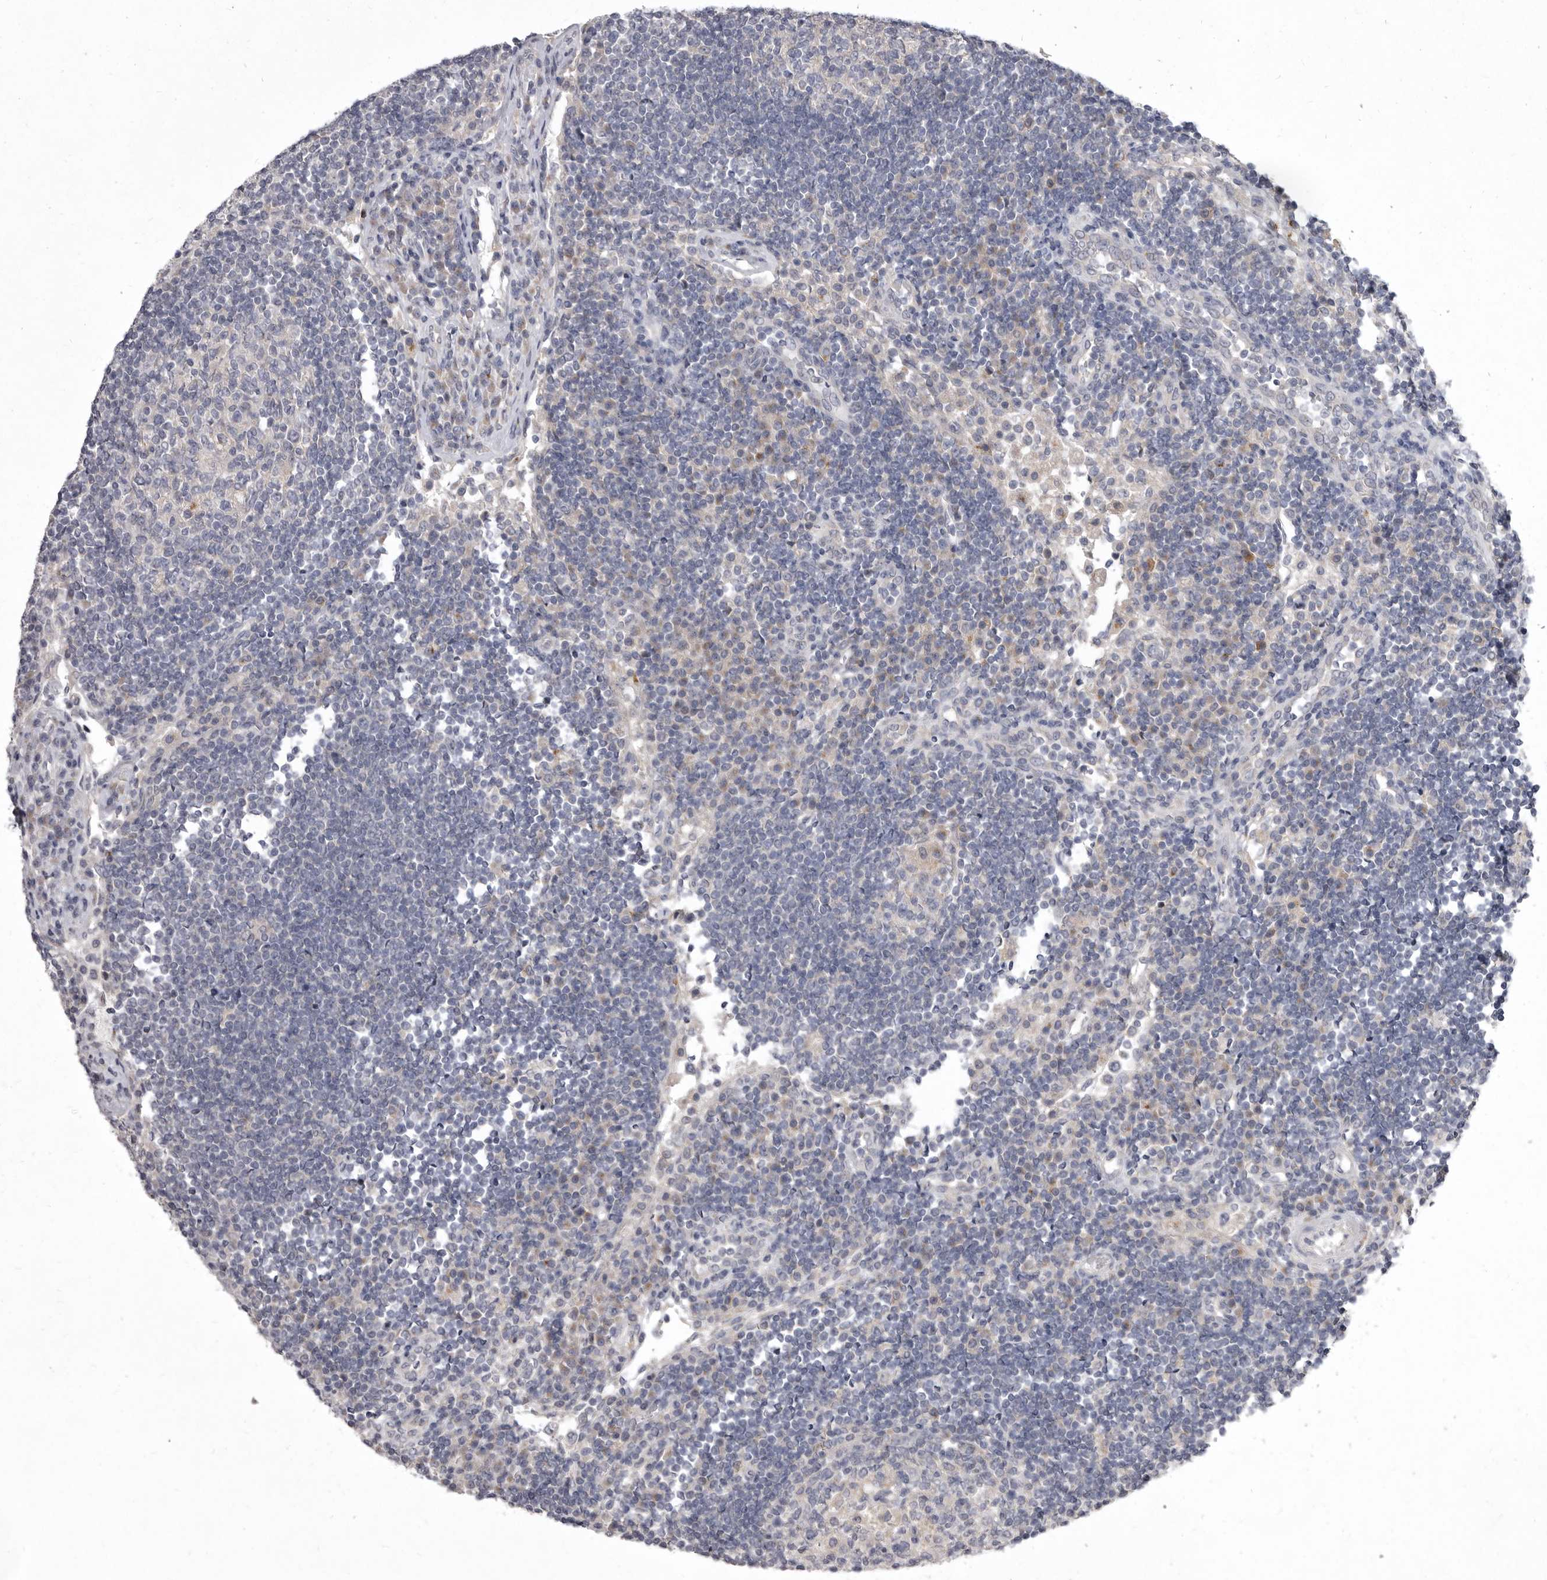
{"staining": {"intensity": "weak", "quantity": "<25%", "location": "cytoplasmic/membranous"}, "tissue": "lymph node", "cell_type": "Germinal center cells", "image_type": "normal", "snomed": [{"axis": "morphology", "description": "Normal tissue, NOS"}, {"axis": "topography", "description": "Lymph node"}], "caption": "Immunohistochemical staining of unremarkable human lymph node shows no significant staining in germinal center cells. (DAB IHC visualized using brightfield microscopy, high magnification).", "gene": "P2RX6", "patient": {"sex": "female", "age": 53}}